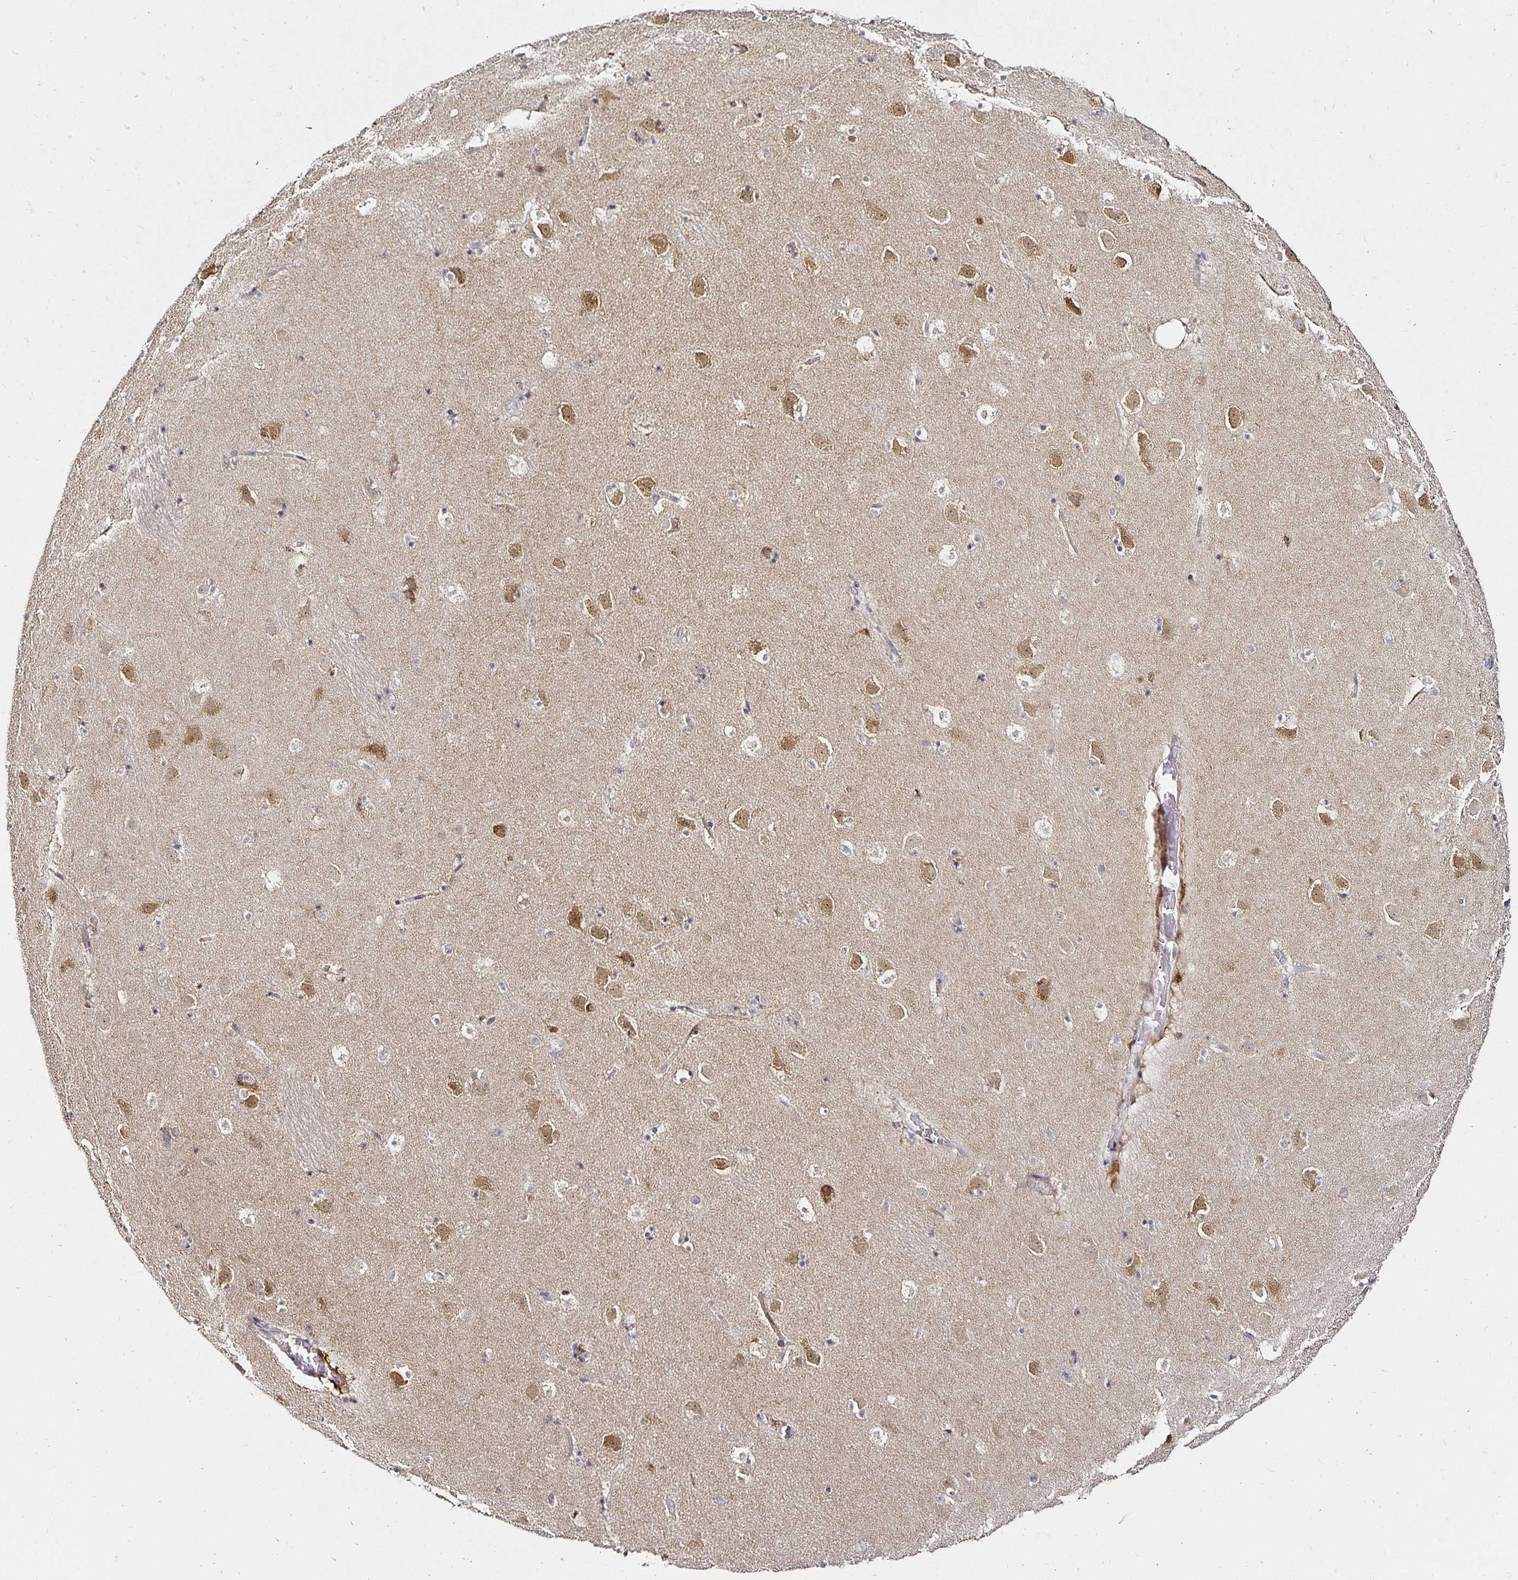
{"staining": {"intensity": "moderate", "quantity": "<25%", "location": "cytoplasmic/membranous,nuclear"}, "tissue": "caudate", "cell_type": "Glial cells", "image_type": "normal", "snomed": [{"axis": "morphology", "description": "Normal tissue, NOS"}, {"axis": "topography", "description": "Lateral ventricle wall"}], "caption": "Brown immunohistochemical staining in unremarkable human caudate shows moderate cytoplasmic/membranous,nuclear staining in approximately <25% of glial cells. The staining was performed using DAB (3,3'-diaminobenzidine) to visualize the protein expression in brown, while the nuclei were stained in blue with hematoxylin (Magnification: 20x).", "gene": "ANLN", "patient": {"sex": "male", "age": 37}}